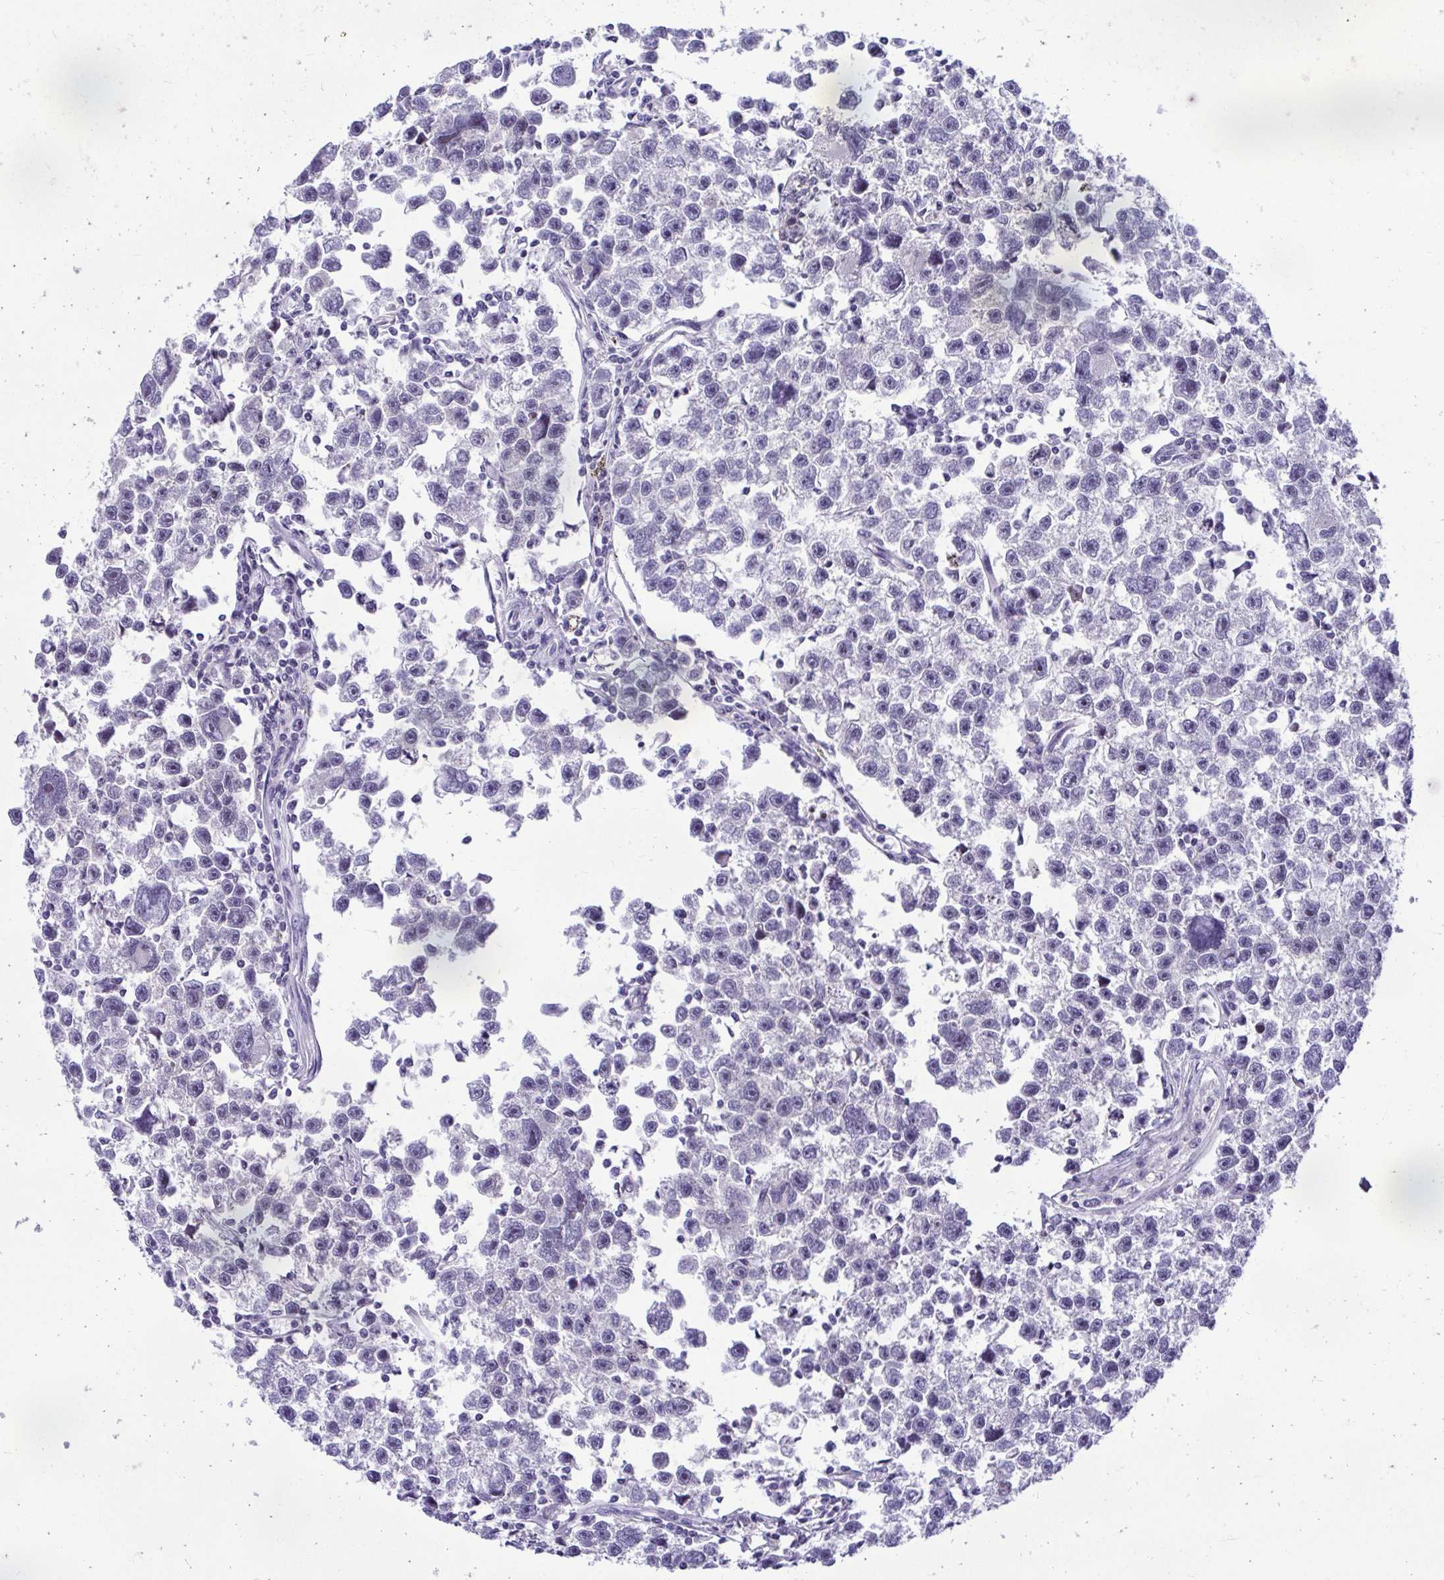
{"staining": {"intensity": "negative", "quantity": "none", "location": "none"}, "tissue": "testis cancer", "cell_type": "Tumor cells", "image_type": "cancer", "snomed": [{"axis": "morphology", "description": "Seminoma, NOS"}, {"axis": "topography", "description": "Testis"}], "caption": "An image of human testis seminoma is negative for staining in tumor cells.", "gene": "NIFK", "patient": {"sex": "male", "age": 26}}